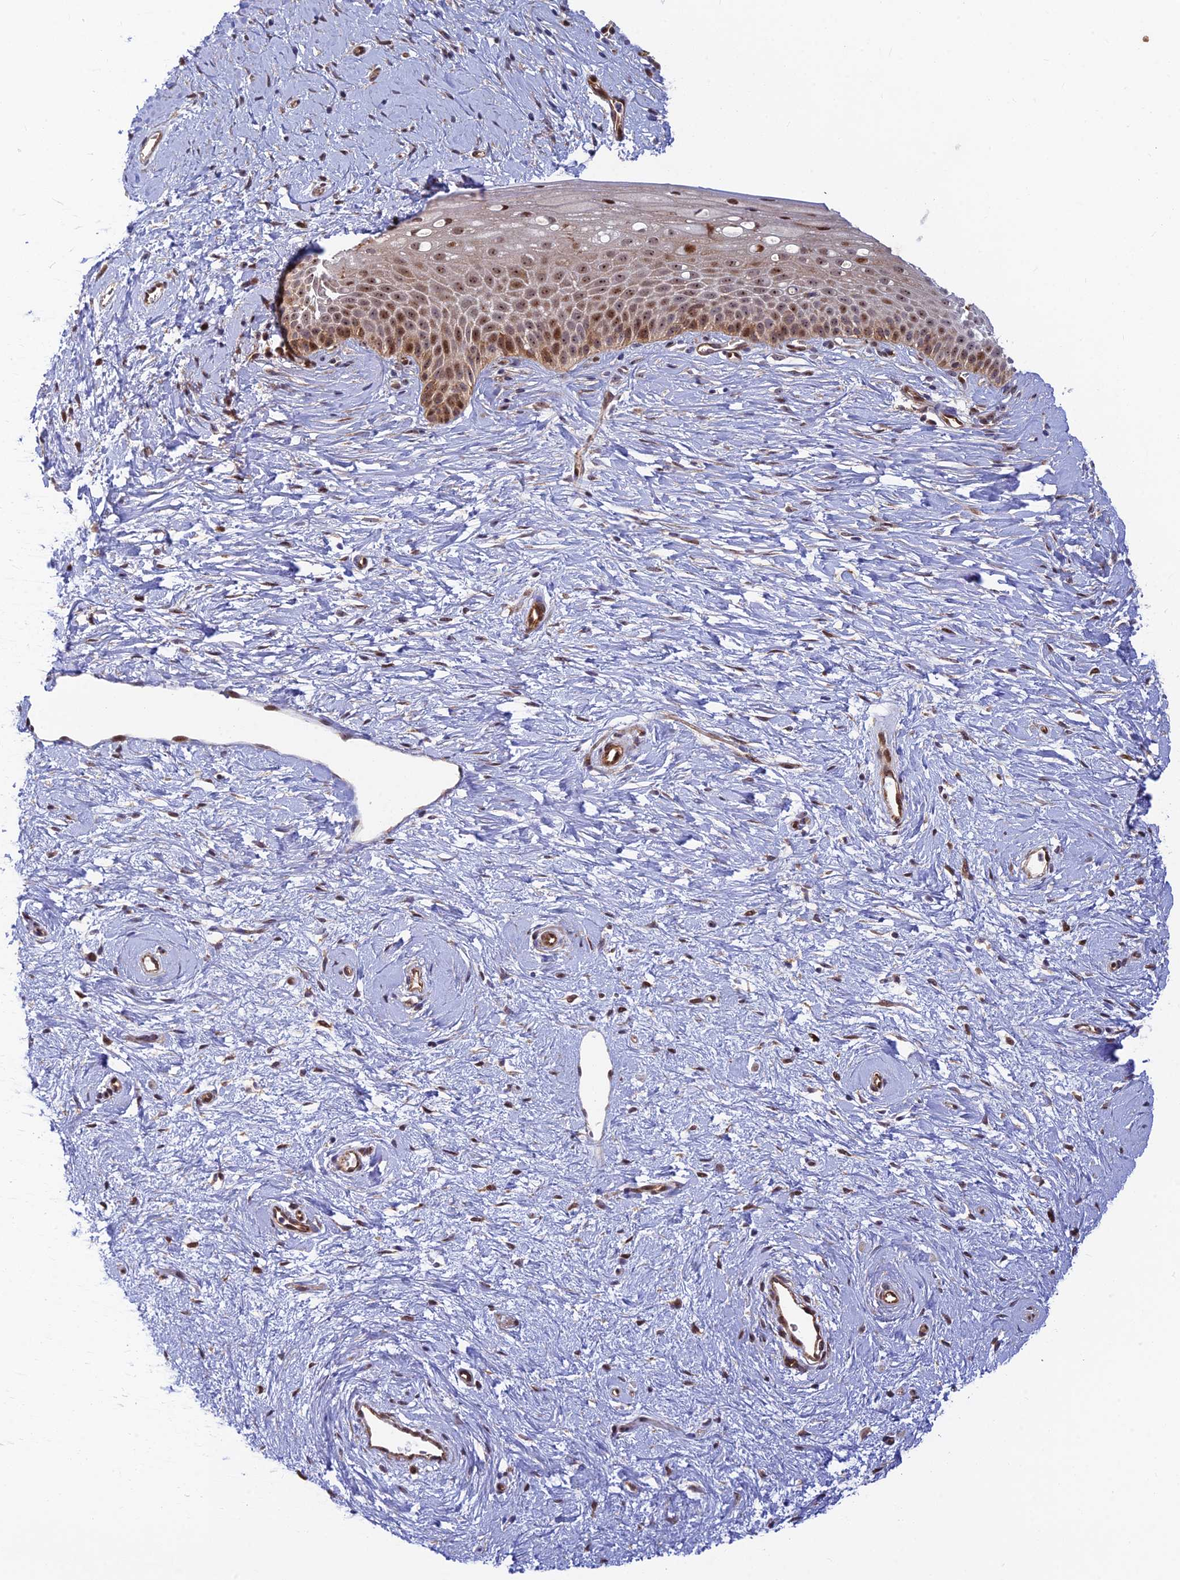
{"staining": {"intensity": "strong", "quantity": ">75%", "location": "cytoplasmic/membranous,nuclear"}, "tissue": "cervix", "cell_type": "Glandular cells", "image_type": "normal", "snomed": [{"axis": "morphology", "description": "Normal tissue, NOS"}, {"axis": "topography", "description": "Cervix"}], "caption": "Strong cytoplasmic/membranous,nuclear expression for a protein is seen in about >75% of glandular cells of benign cervix using immunohistochemistry.", "gene": "UFSP2", "patient": {"sex": "female", "age": 57}}